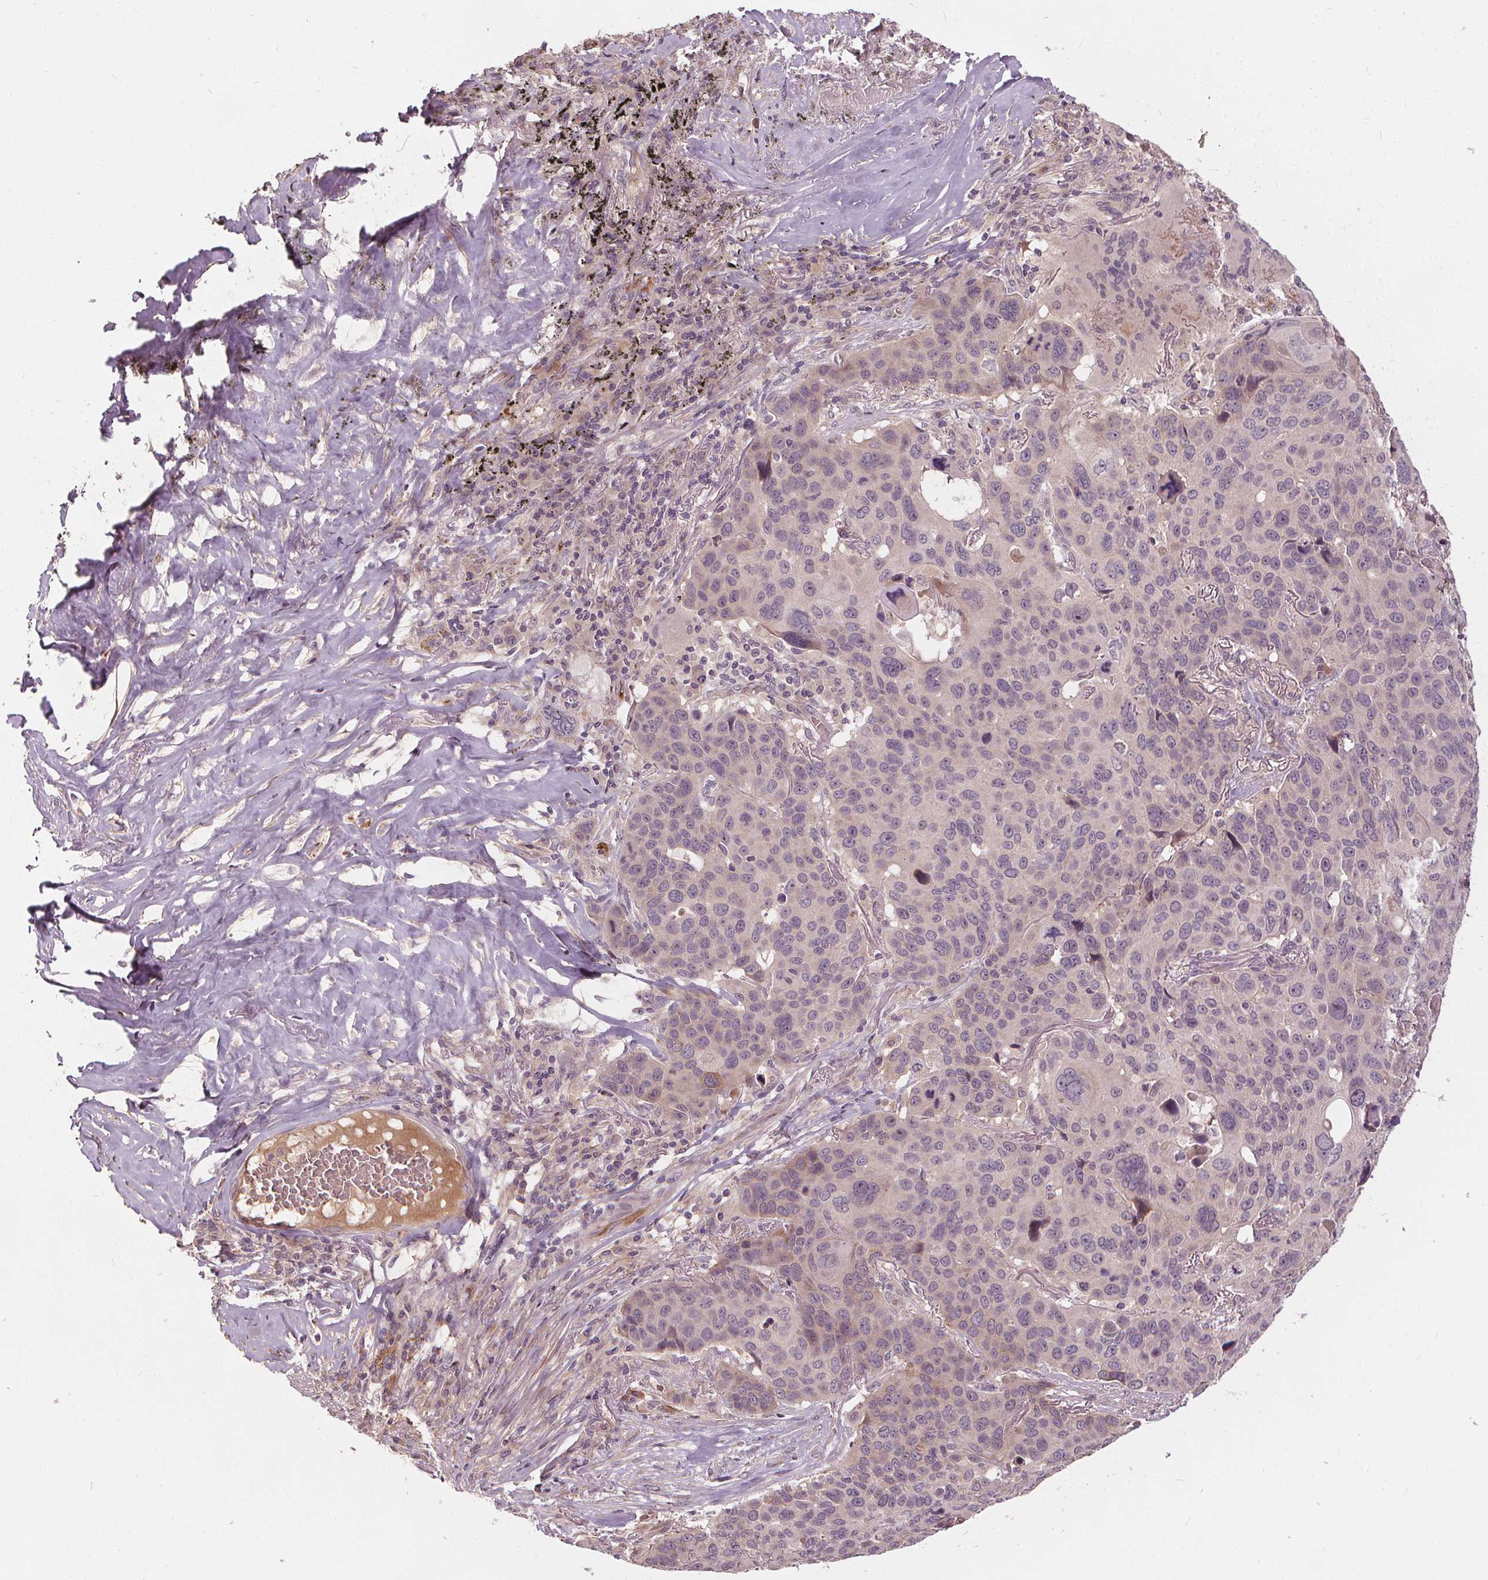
{"staining": {"intensity": "negative", "quantity": "none", "location": "none"}, "tissue": "lung cancer", "cell_type": "Tumor cells", "image_type": "cancer", "snomed": [{"axis": "morphology", "description": "Squamous cell carcinoma, NOS"}, {"axis": "topography", "description": "Lung"}], "caption": "Lung cancer (squamous cell carcinoma) was stained to show a protein in brown. There is no significant positivity in tumor cells.", "gene": "IPO13", "patient": {"sex": "male", "age": 68}}